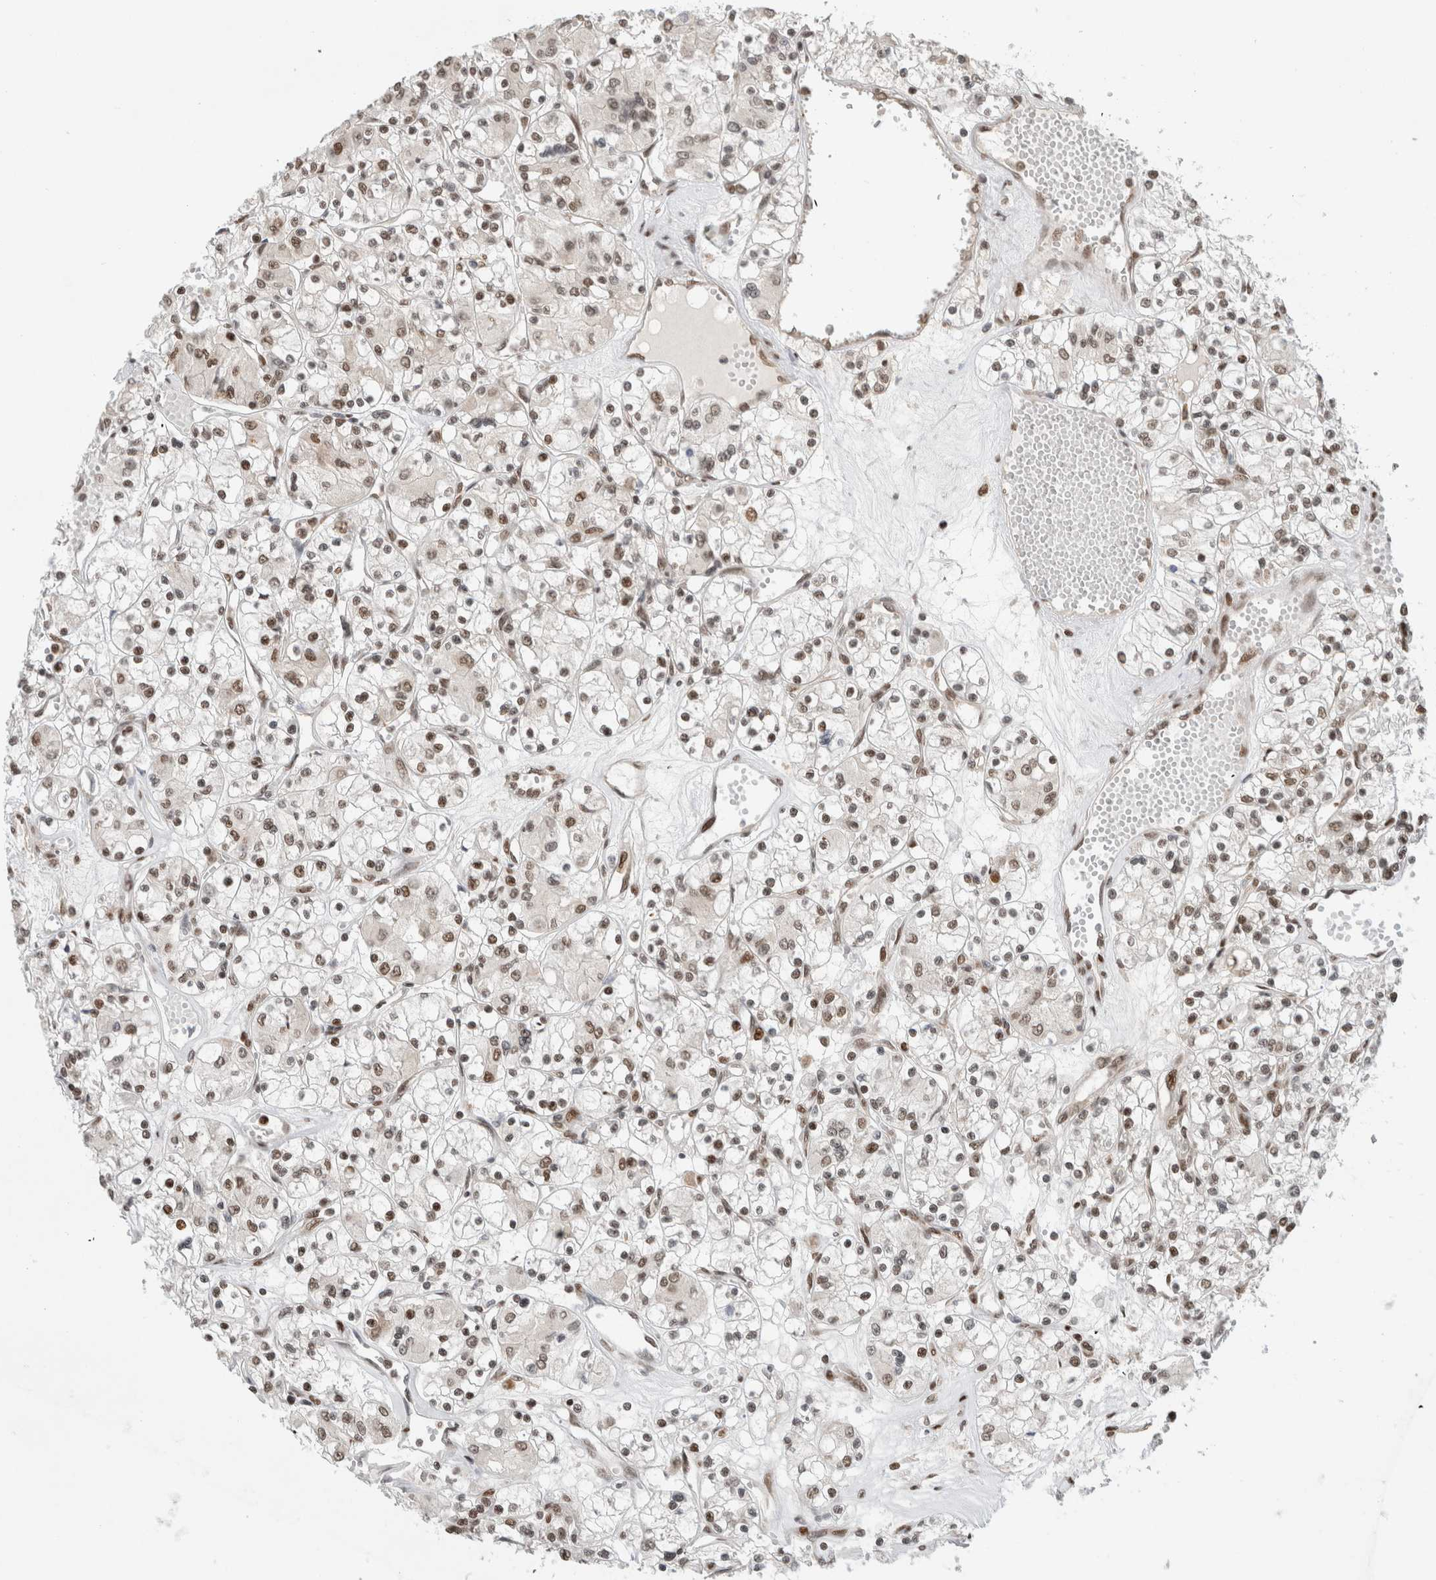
{"staining": {"intensity": "weak", "quantity": ">75%", "location": "nuclear"}, "tissue": "renal cancer", "cell_type": "Tumor cells", "image_type": "cancer", "snomed": [{"axis": "morphology", "description": "Adenocarcinoma, NOS"}, {"axis": "topography", "description": "Kidney"}], "caption": "Immunohistochemistry (IHC) staining of renal cancer, which shows low levels of weak nuclear expression in about >75% of tumor cells indicating weak nuclear protein expression. The staining was performed using DAB (3,3'-diaminobenzidine) (brown) for protein detection and nuclei were counterstained in hematoxylin (blue).", "gene": "HNRNPR", "patient": {"sex": "female", "age": 59}}